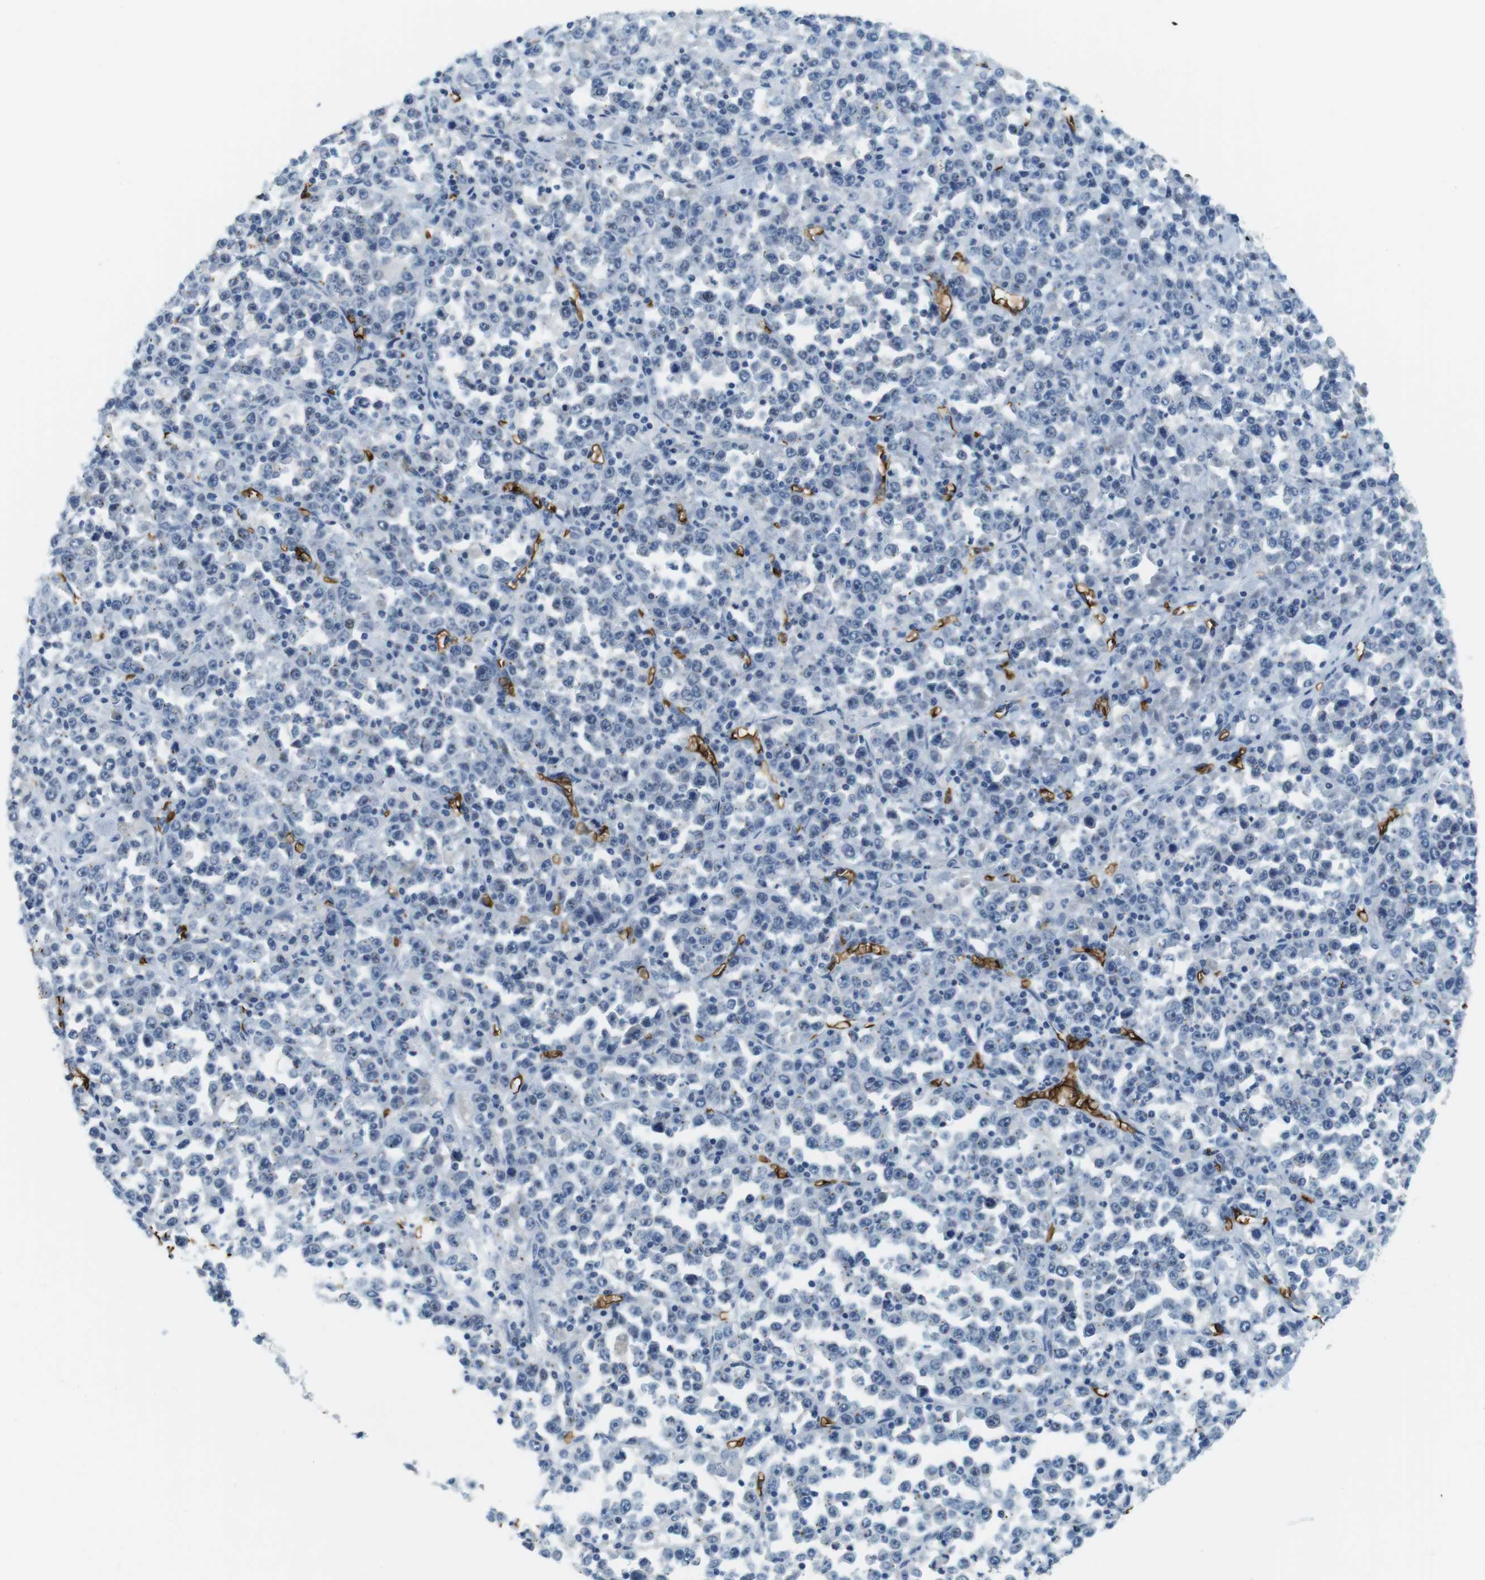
{"staining": {"intensity": "negative", "quantity": "none", "location": "none"}, "tissue": "stomach cancer", "cell_type": "Tumor cells", "image_type": "cancer", "snomed": [{"axis": "morphology", "description": "Normal tissue, NOS"}, {"axis": "morphology", "description": "Adenocarcinoma, NOS"}, {"axis": "topography", "description": "Stomach, upper"}, {"axis": "topography", "description": "Stomach"}], "caption": "High magnification brightfield microscopy of stomach cancer stained with DAB (brown) and counterstained with hematoxylin (blue): tumor cells show no significant expression. (DAB immunohistochemistry with hematoxylin counter stain).", "gene": "SLC4A1", "patient": {"sex": "male", "age": 59}}